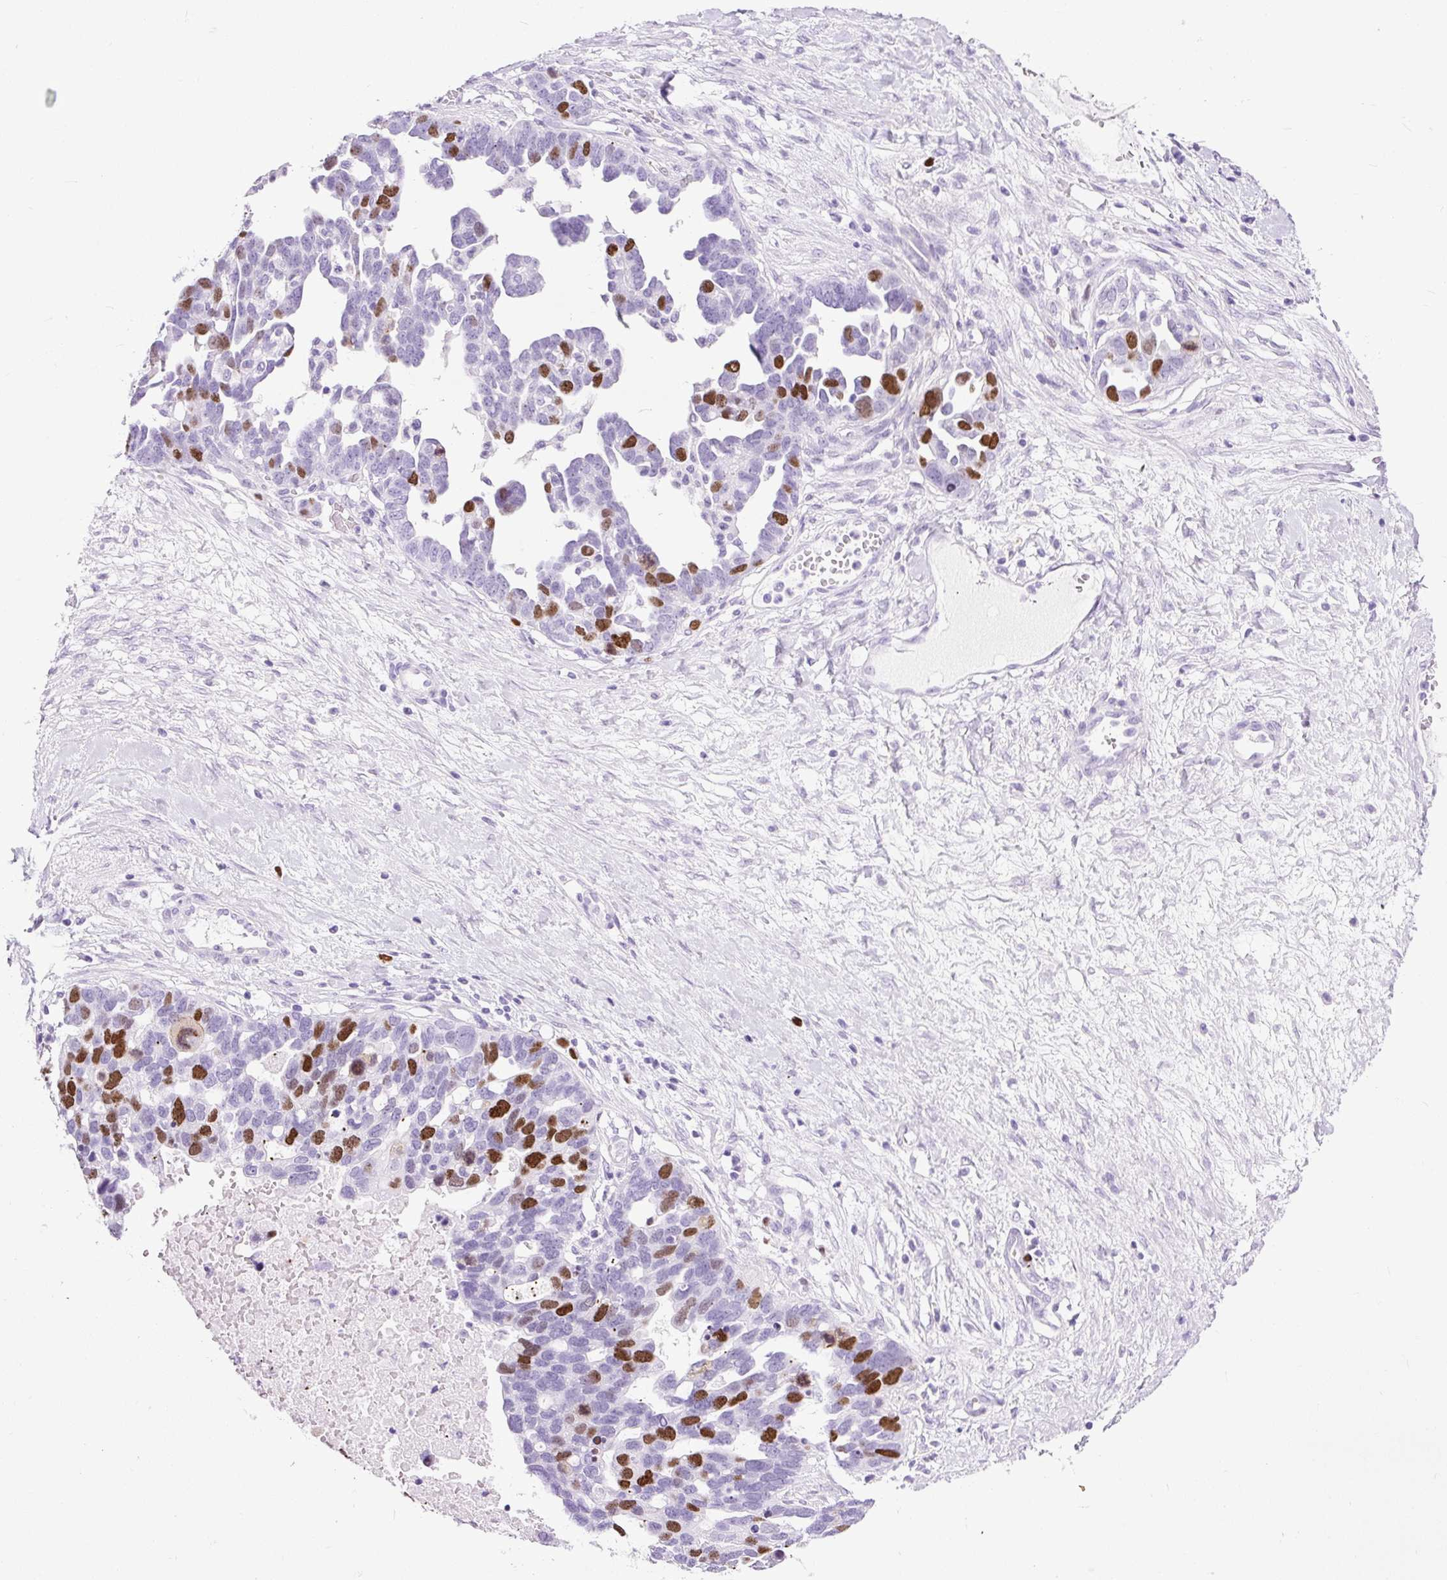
{"staining": {"intensity": "strong", "quantity": "25%-75%", "location": "nuclear"}, "tissue": "ovarian cancer", "cell_type": "Tumor cells", "image_type": "cancer", "snomed": [{"axis": "morphology", "description": "Cystadenocarcinoma, serous, NOS"}, {"axis": "topography", "description": "Ovary"}], "caption": "DAB immunohistochemical staining of serous cystadenocarcinoma (ovarian) shows strong nuclear protein expression in approximately 25%-75% of tumor cells. (DAB = brown stain, brightfield microscopy at high magnification).", "gene": "RACGAP1", "patient": {"sex": "female", "age": 54}}